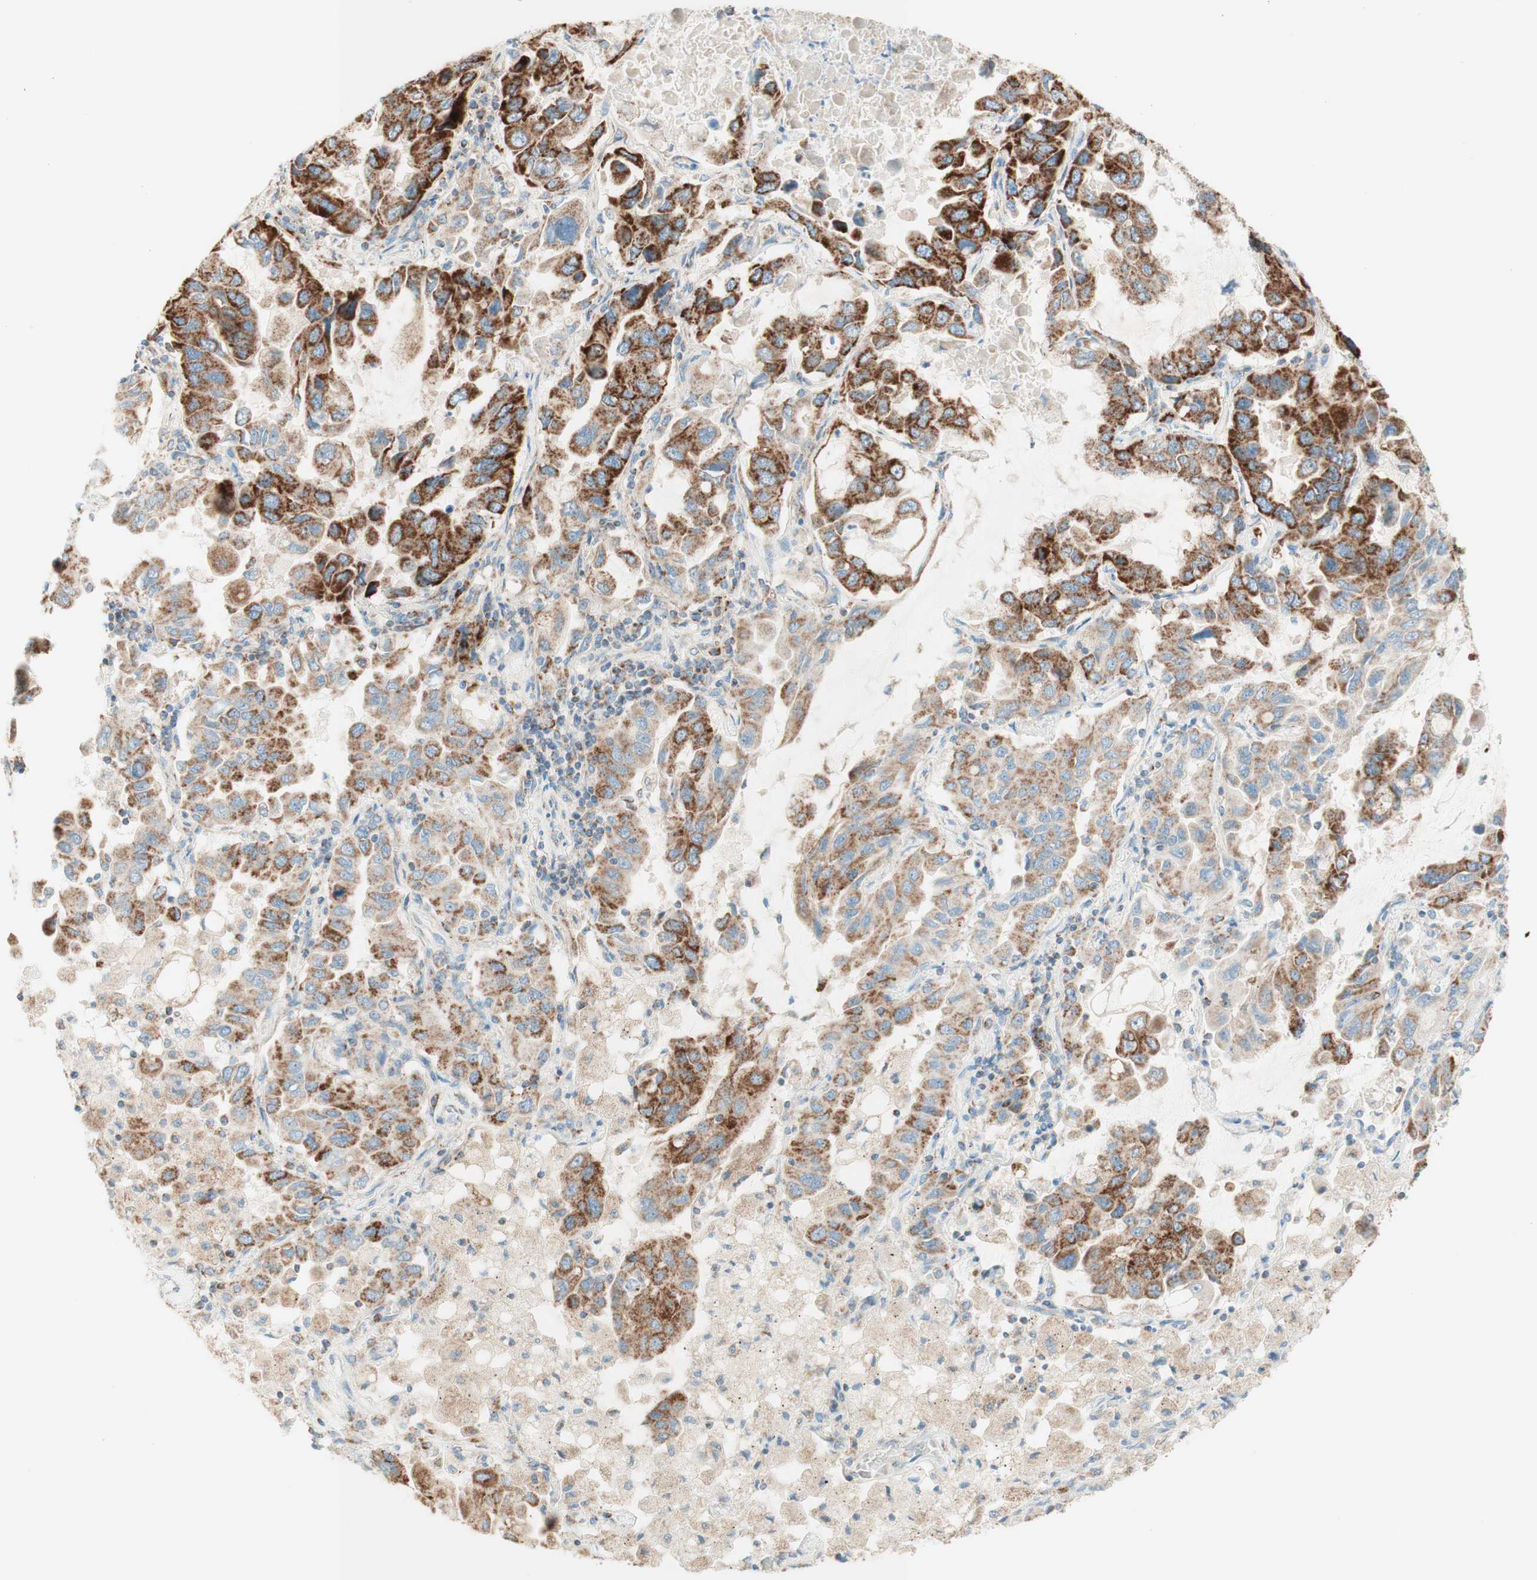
{"staining": {"intensity": "strong", "quantity": ">75%", "location": "cytoplasmic/membranous"}, "tissue": "lung cancer", "cell_type": "Tumor cells", "image_type": "cancer", "snomed": [{"axis": "morphology", "description": "Adenocarcinoma, NOS"}, {"axis": "topography", "description": "Lung"}], "caption": "Lung adenocarcinoma tissue shows strong cytoplasmic/membranous expression in approximately >75% of tumor cells, visualized by immunohistochemistry.", "gene": "TOMM20", "patient": {"sex": "male", "age": 64}}